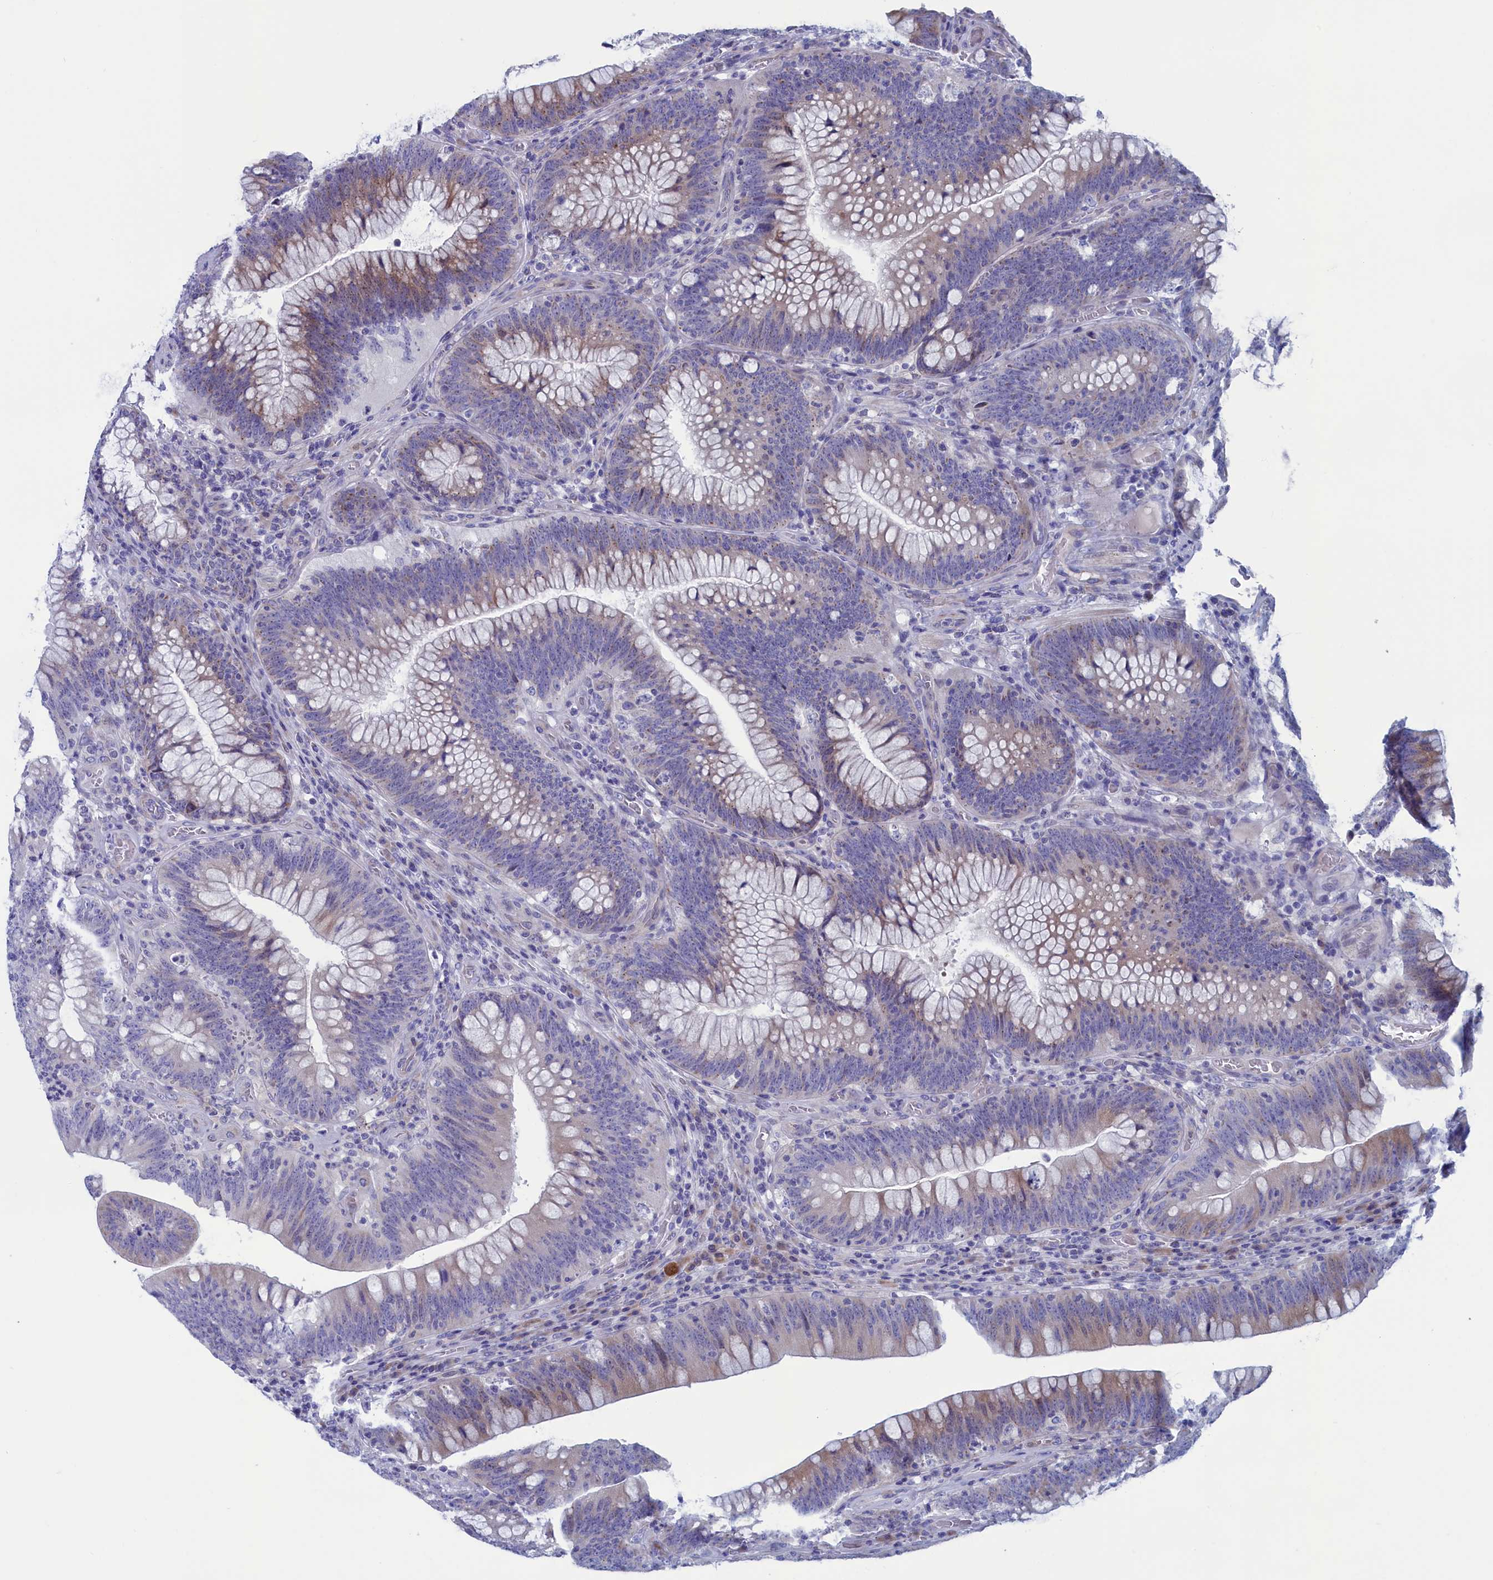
{"staining": {"intensity": "weak", "quantity": "25%-75%", "location": "cytoplasmic/membranous"}, "tissue": "colorectal cancer", "cell_type": "Tumor cells", "image_type": "cancer", "snomed": [{"axis": "morphology", "description": "Normal tissue, NOS"}, {"axis": "topography", "description": "Colon"}], "caption": "DAB immunohistochemical staining of human colorectal cancer reveals weak cytoplasmic/membranous protein staining in about 25%-75% of tumor cells.", "gene": "NIBAN3", "patient": {"sex": "female", "age": 82}}